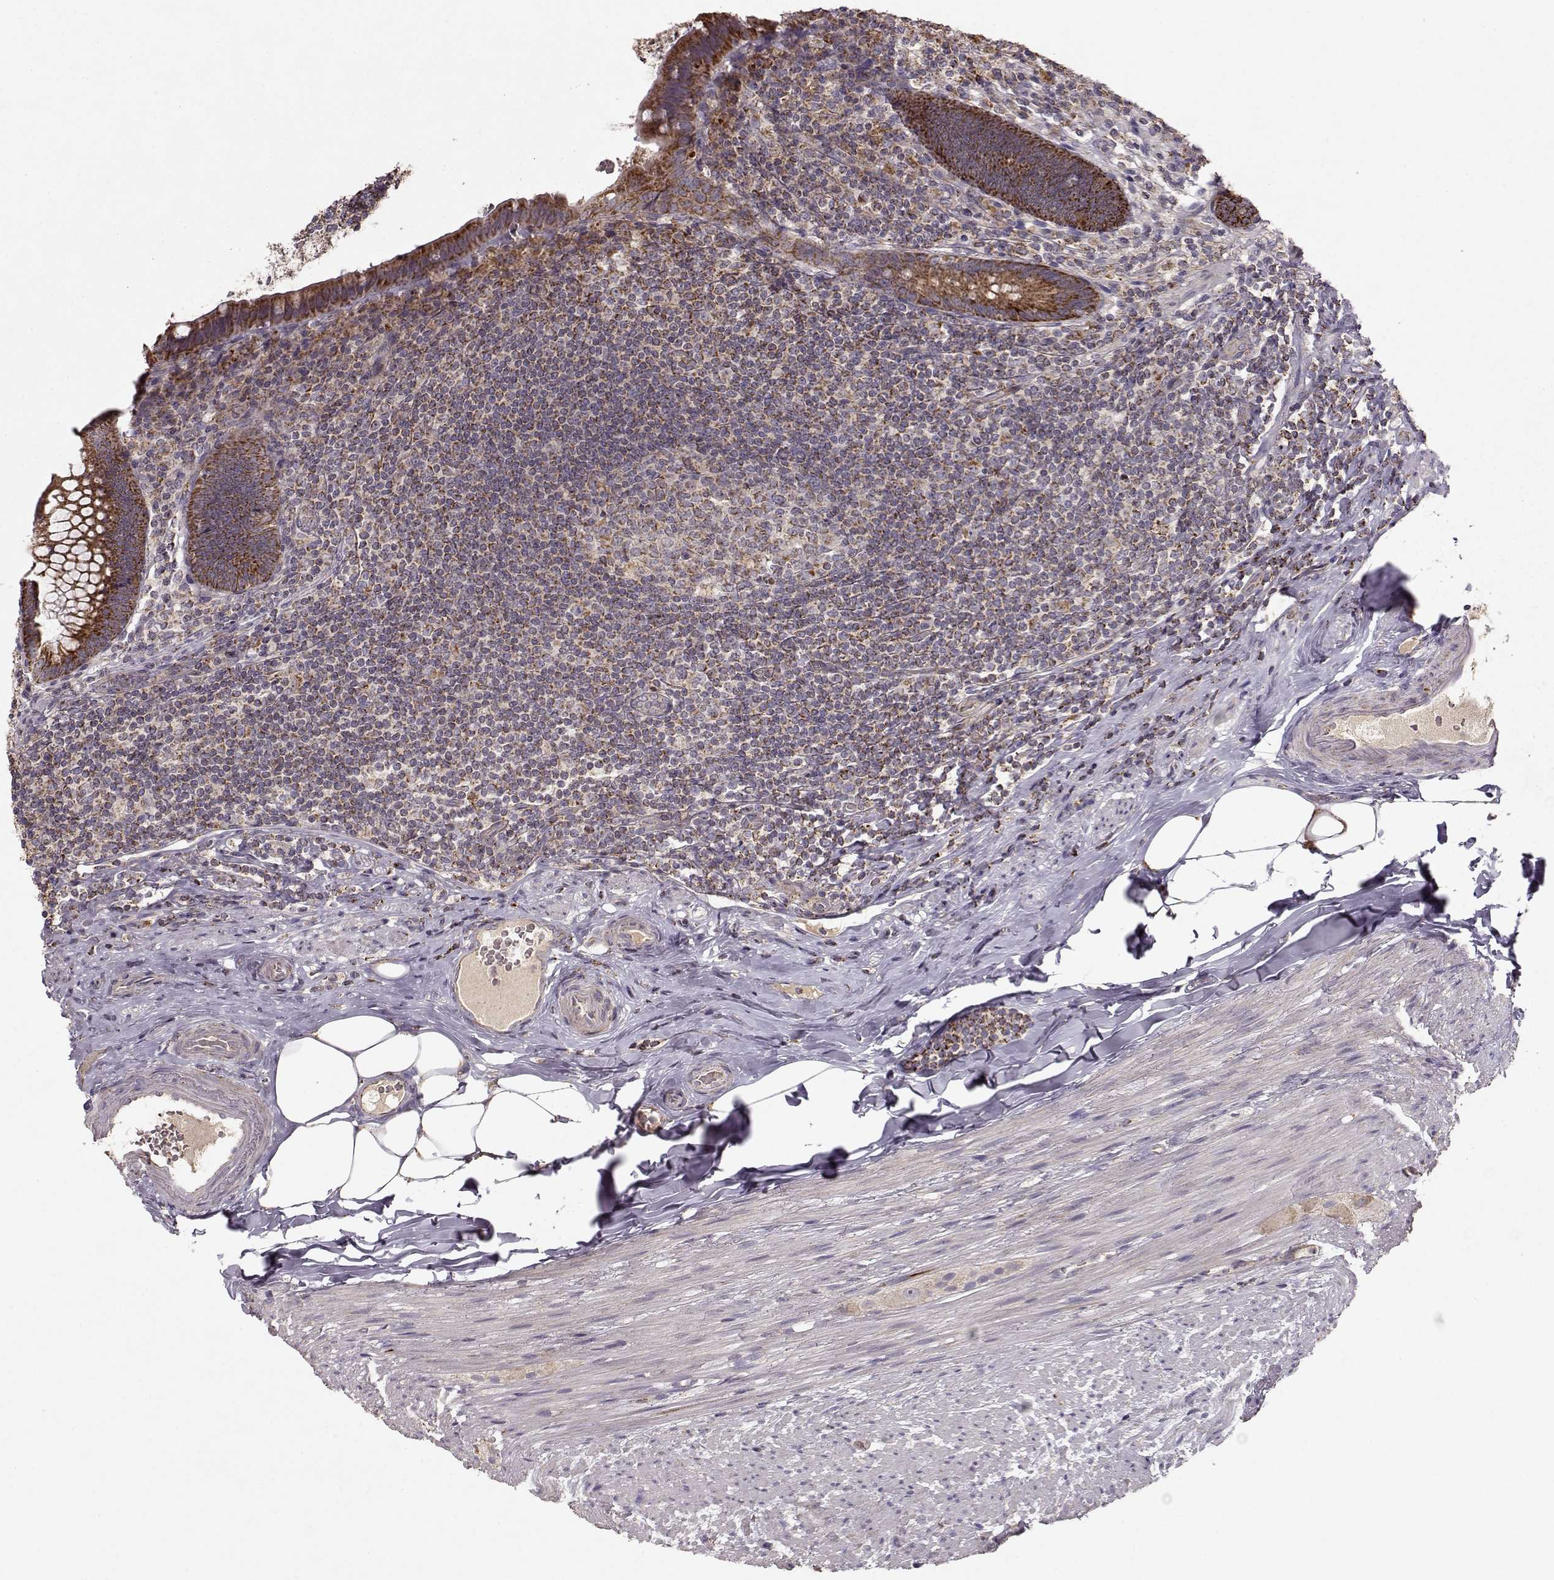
{"staining": {"intensity": "strong", "quantity": ">75%", "location": "cytoplasmic/membranous"}, "tissue": "appendix", "cell_type": "Glandular cells", "image_type": "normal", "snomed": [{"axis": "morphology", "description": "Normal tissue, NOS"}, {"axis": "topography", "description": "Appendix"}], "caption": "Appendix stained for a protein exhibits strong cytoplasmic/membranous positivity in glandular cells. The staining was performed using DAB (3,3'-diaminobenzidine), with brown indicating positive protein expression. Nuclei are stained blue with hematoxylin.", "gene": "CMTM3", "patient": {"sex": "male", "age": 47}}